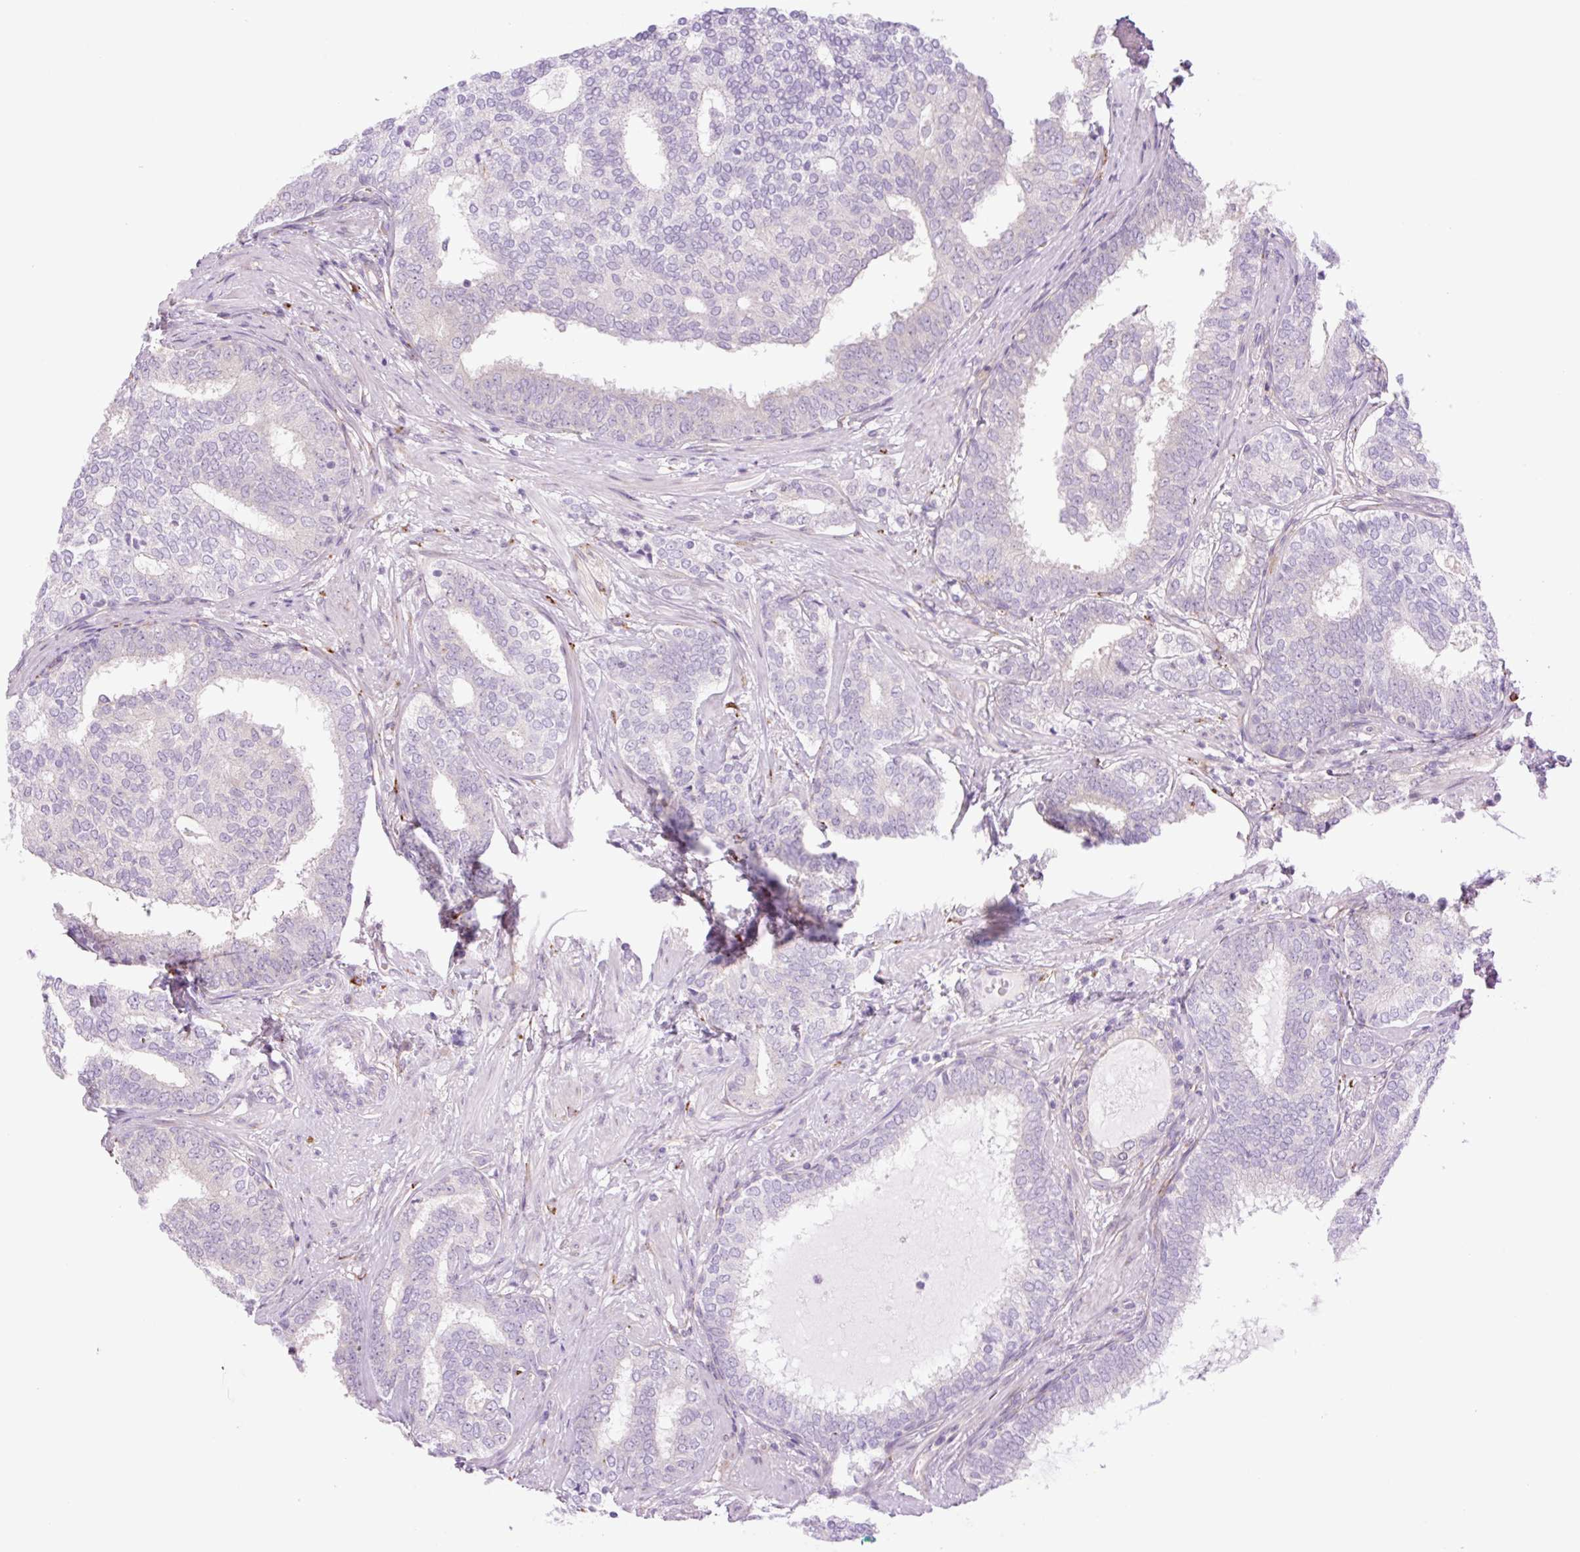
{"staining": {"intensity": "negative", "quantity": "none", "location": "none"}, "tissue": "prostate cancer", "cell_type": "Tumor cells", "image_type": "cancer", "snomed": [{"axis": "morphology", "description": "Adenocarcinoma, High grade"}, {"axis": "topography", "description": "Prostate"}], "caption": "A high-resolution histopathology image shows IHC staining of prostate cancer, which shows no significant expression in tumor cells. (Immunohistochemistry, brightfield microscopy, high magnification).", "gene": "COL5A1", "patient": {"sex": "male", "age": 72}}